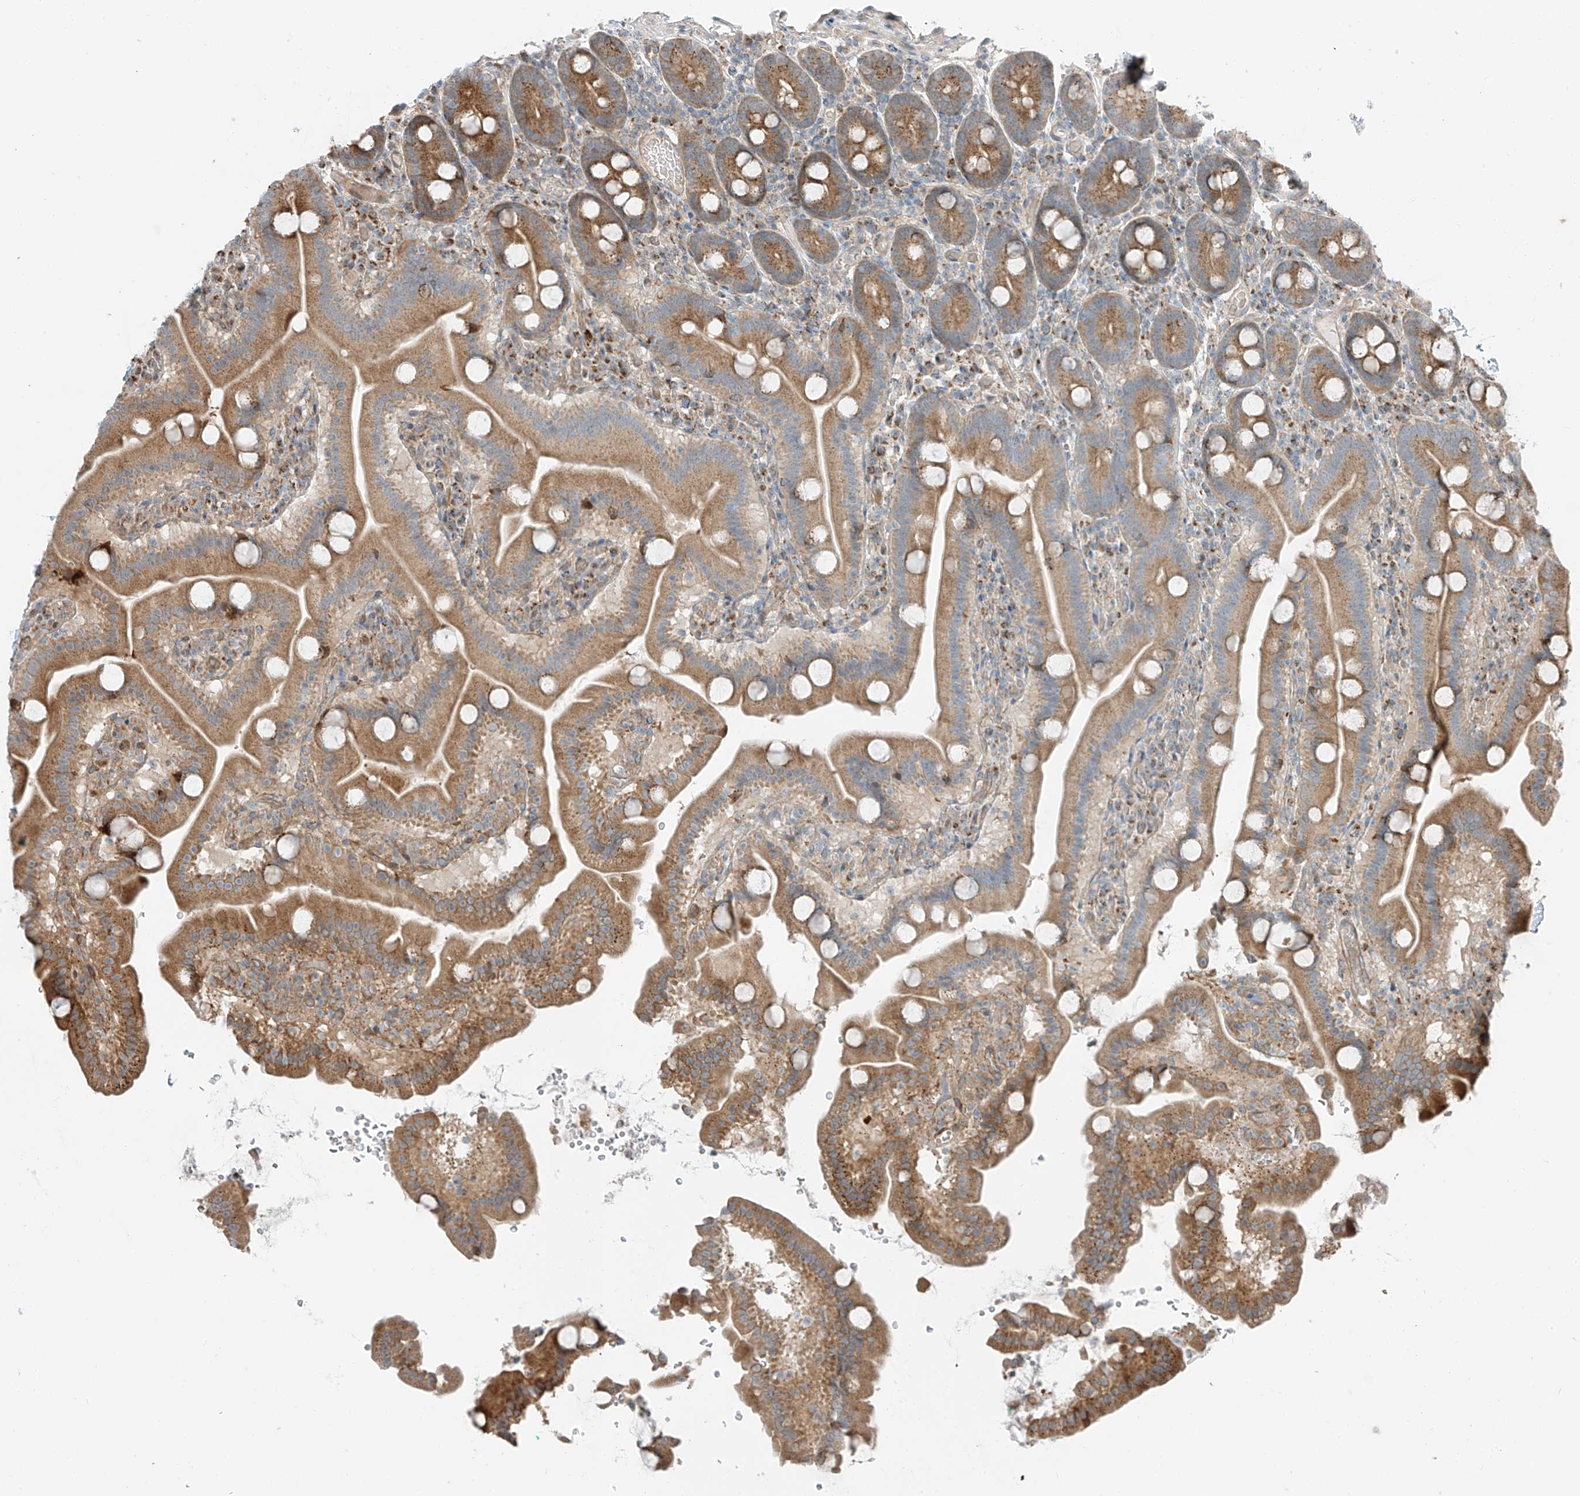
{"staining": {"intensity": "moderate", "quantity": ">75%", "location": "cytoplasmic/membranous"}, "tissue": "duodenum", "cell_type": "Glandular cells", "image_type": "normal", "snomed": [{"axis": "morphology", "description": "Normal tissue, NOS"}, {"axis": "topography", "description": "Duodenum"}], "caption": "Immunohistochemistry image of benign human duodenum stained for a protein (brown), which exhibits medium levels of moderate cytoplasmic/membranous staining in about >75% of glandular cells.", "gene": "USP48", "patient": {"sex": "male", "age": 55}}